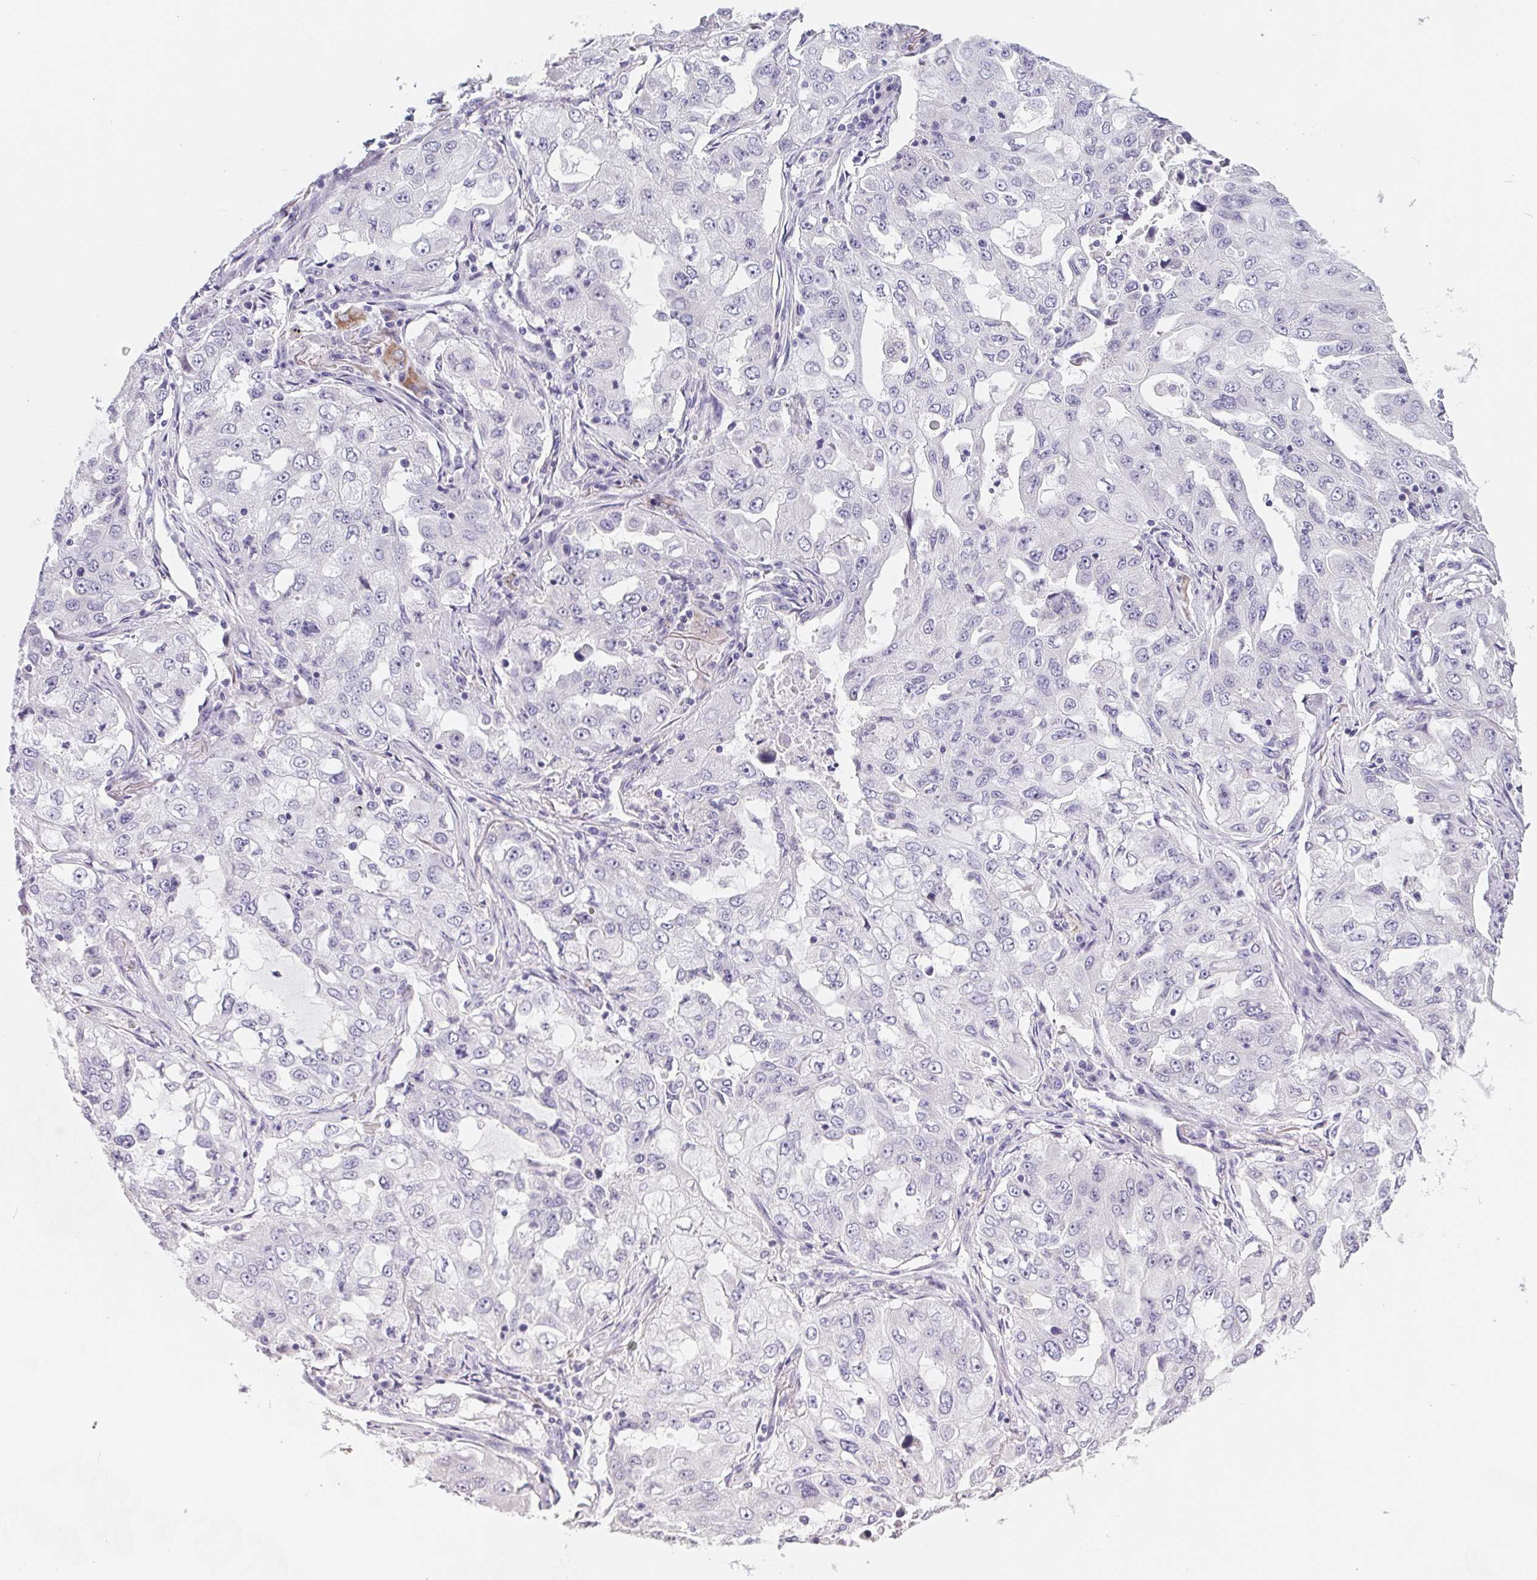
{"staining": {"intensity": "negative", "quantity": "none", "location": "none"}, "tissue": "lung cancer", "cell_type": "Tumor cells", "image_type": "cancer", "snomed": [{"axis": "morphology", "description": "Adenocarcinoma, NOS"}, {"axis": "topography", "description": "Lung"}], "caption": "Immunohistochemistry histopathology image of human lung cancer (adenocarcinoma) stained for a protein (brown), which demonstrates no positivity in tumor cells. The staining is performed using DAB brown chromogen with nuclei counter-stained in using hematoxylin.", "gene": "FDX1", "patient": {"sex": "female", "age": 61}}